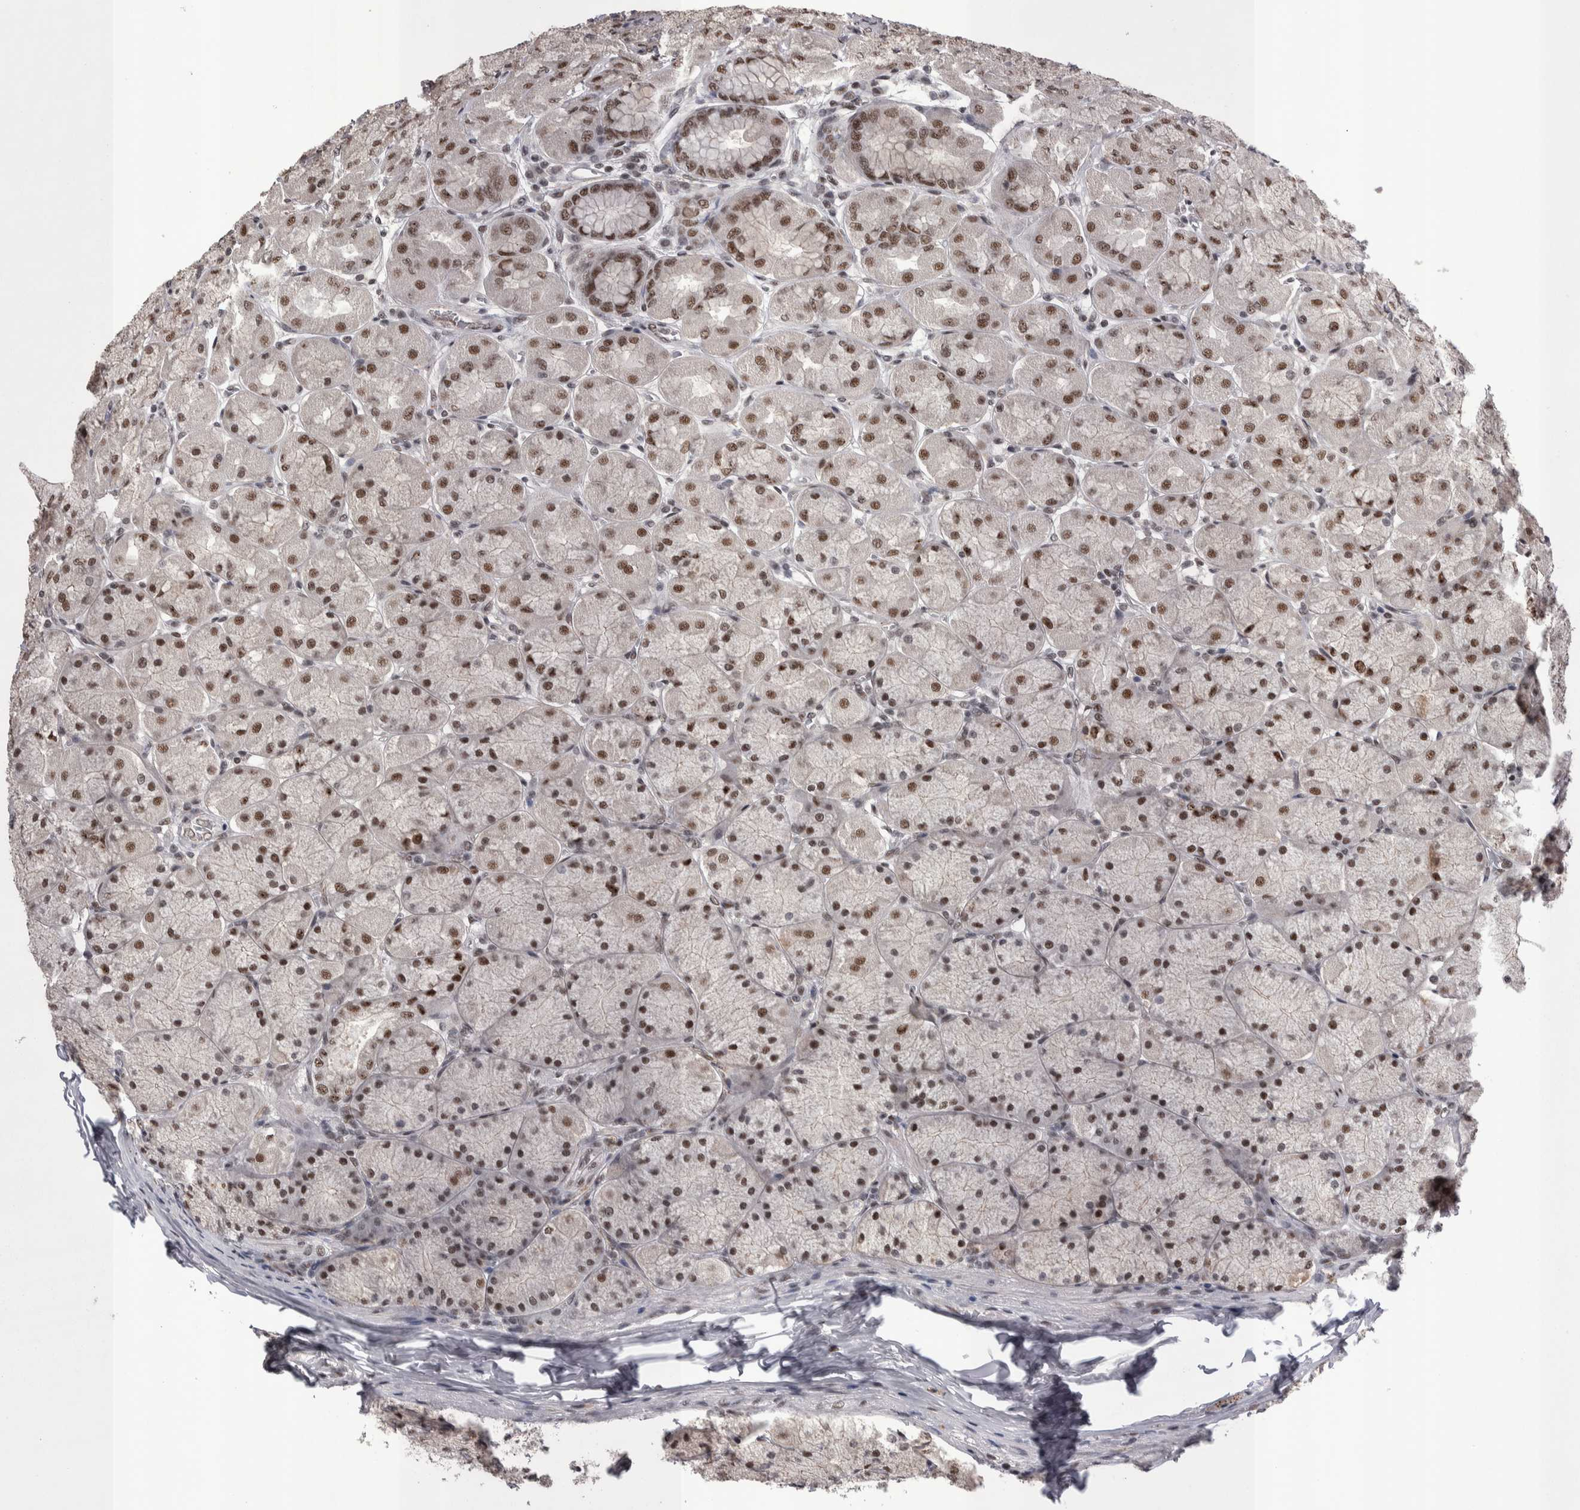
{"staining": {"intensity": "strong", "quantity": ">75%", "location": "nuclear"}, "tissue": "stomach", "cell_type": "Glandular cells", "image_type": "normal", "snomed": [{"axis": "morphology", "description": "Normal tissue, NOS"}, {"axis": "topography", "description": "Stomach, upper"}], "caption": "Glandular cells demonstrate high levels of strong nuclear expression in about >75% of cells in unremarkable stomach. The protein of interest is shown in brown color, while the nuclei are stained blue.", "gene": "DMTF1", "patient": {"sex": "female", "age": 56}}